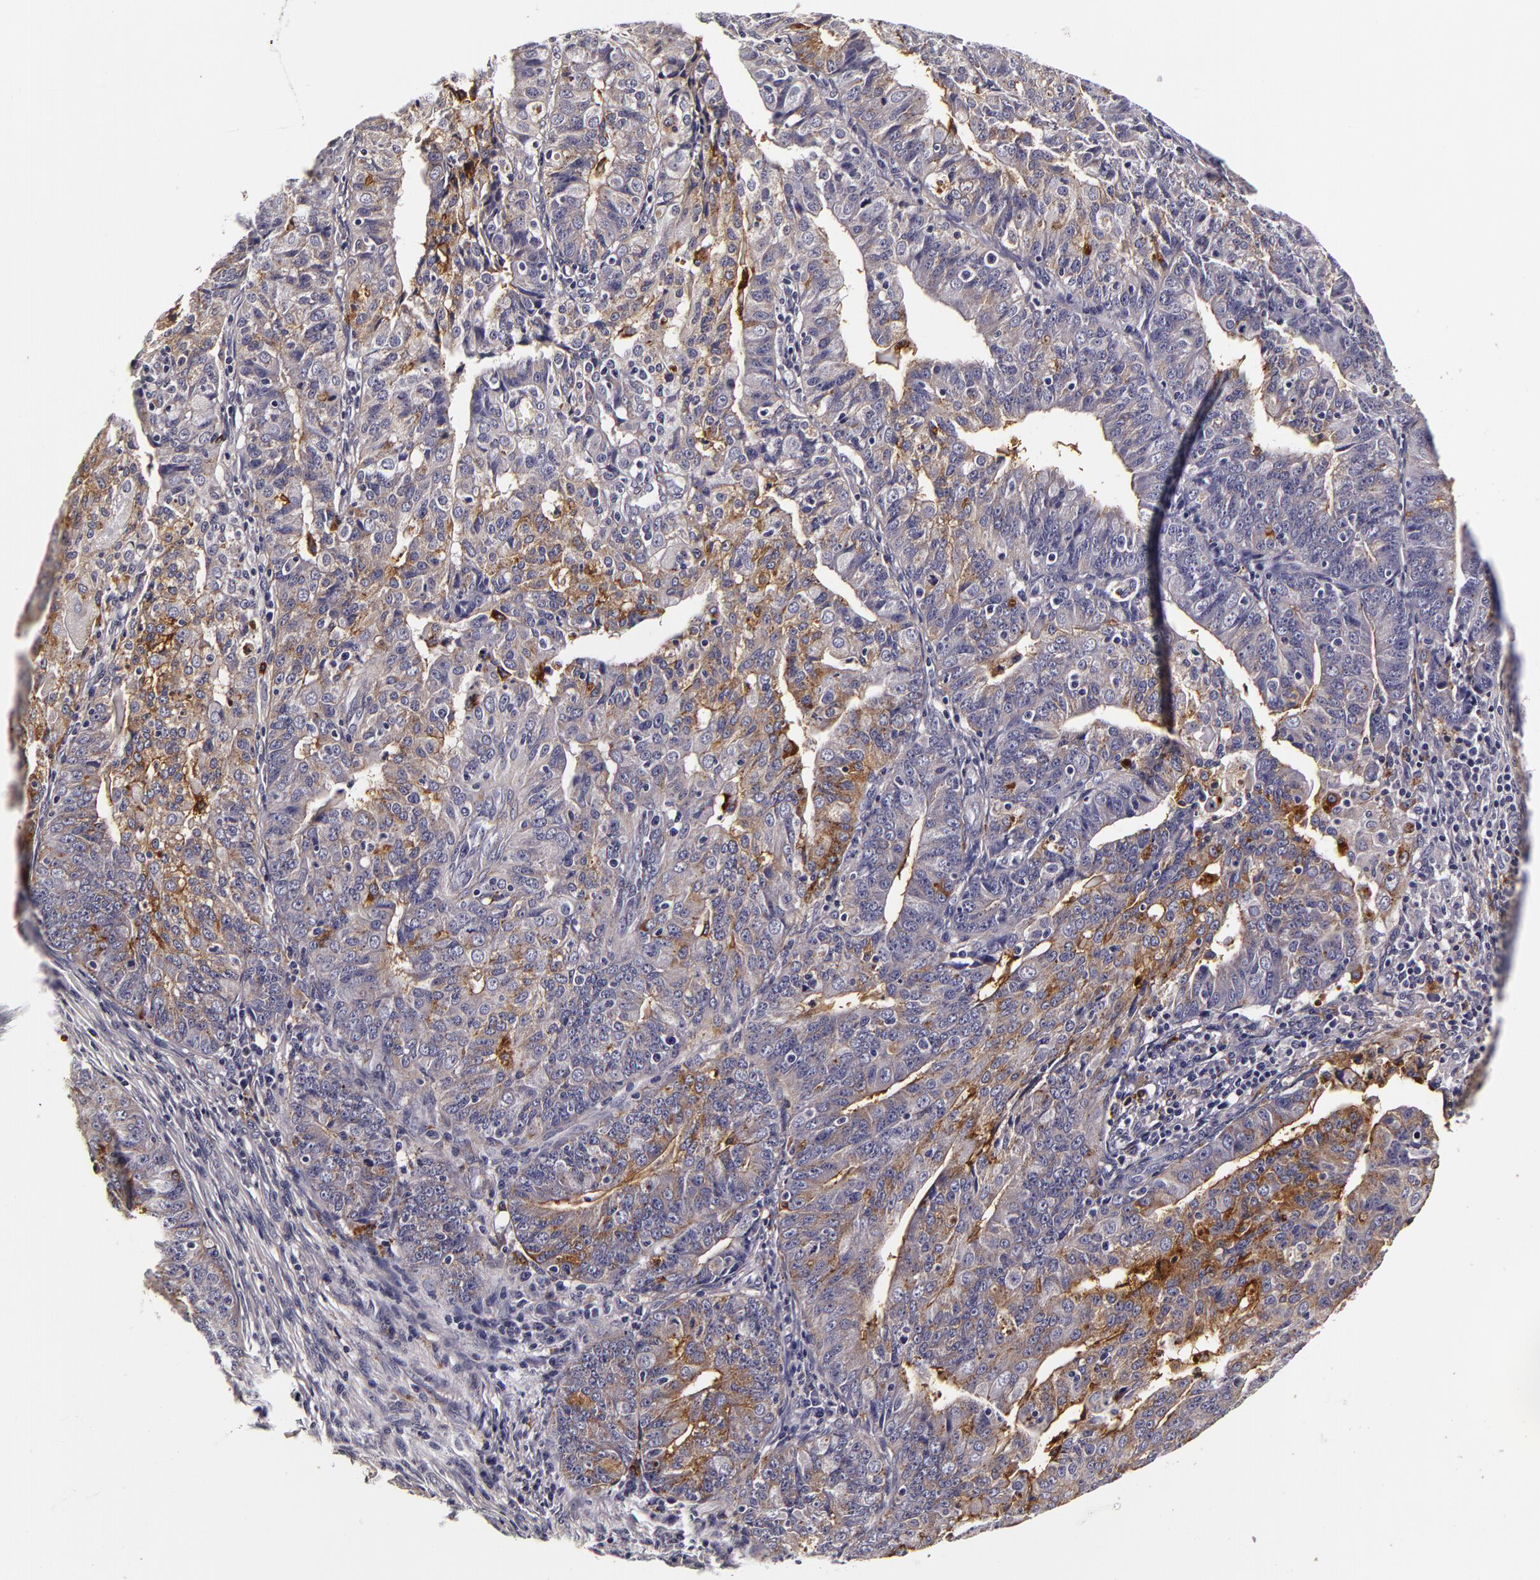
{"staining": {"intensity": "moderate", "quantity": "<25%", "location": "cytoplasmic/membranous"}, "tissue": "endometrial cancer", "cell_type": "Tumor cells", "image_type": "cancer", "snomed": [{"axis": "morphology", "description": "Adenocarcinoma, NOS"}, {"axis": "topography", "description": "Endometrium"}], "caption": "Immunohistochemistry (IHC) micrograph of endometrial cancer stained for a protein (brown), which reveals low levels of moderate cytoplasmic/membranous expression in about <25% of tumor cells.", "gene": "LGALS3BP", "patient": {"sex": "female", "age": 56}}